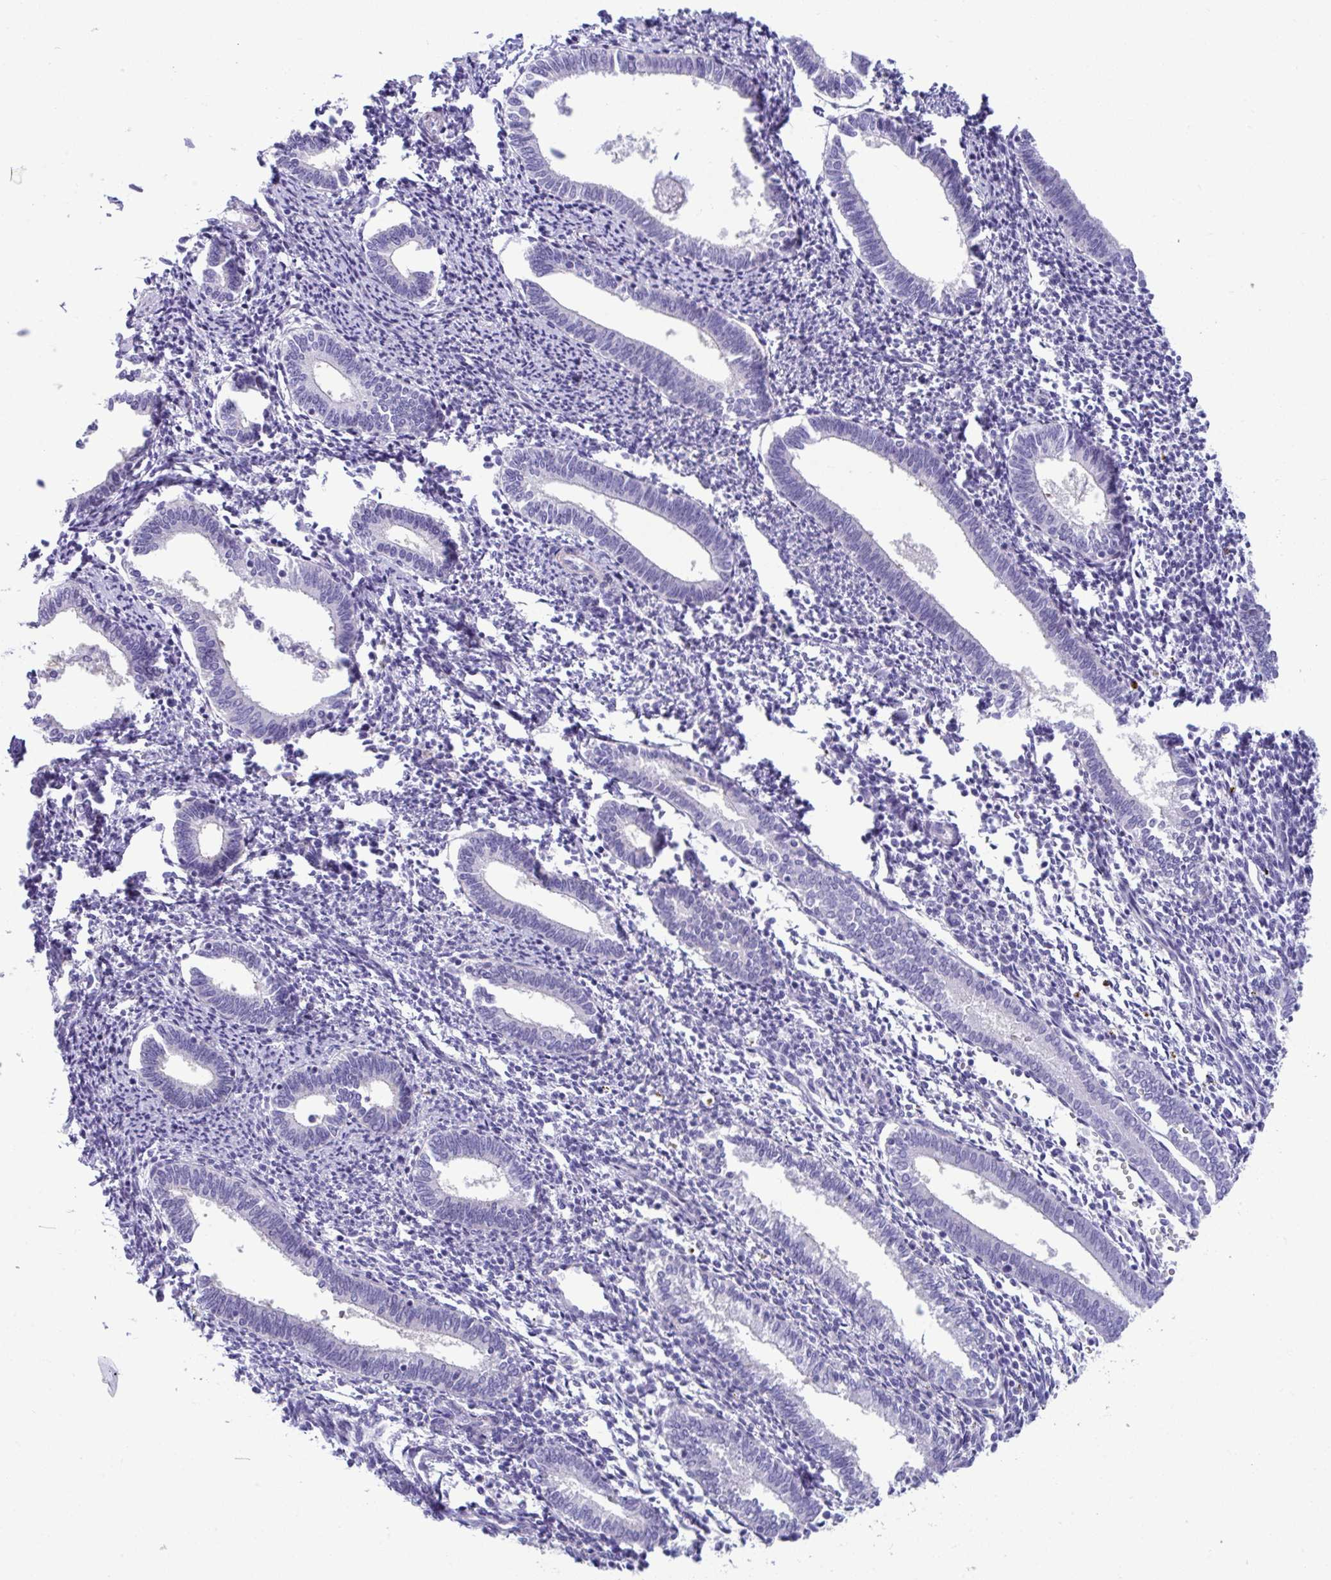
{"staining": {"intensity": "negative", "quantity": "none", "location": "none"}, "tissue": "endometrium", "cell_type": "Cells in endometrial stroma", "image_type": "normal", "snomed": [{"axis": "morphology", "description": "Normal tissue, NOS"}, {"axis": "topography", "description": "Endometrium"}], "caption": "High magnification brightfield microscopy of benign endometrium stained with DAB (3,3'-diaminobenzidine) (brown) and counterstained with hematoxylin (blue): cells in endometrial stroma show no significant expression. Nuclei are stained in blue.", "gene": "ISL1", "patient": {"sex": "female", "age": 41}}